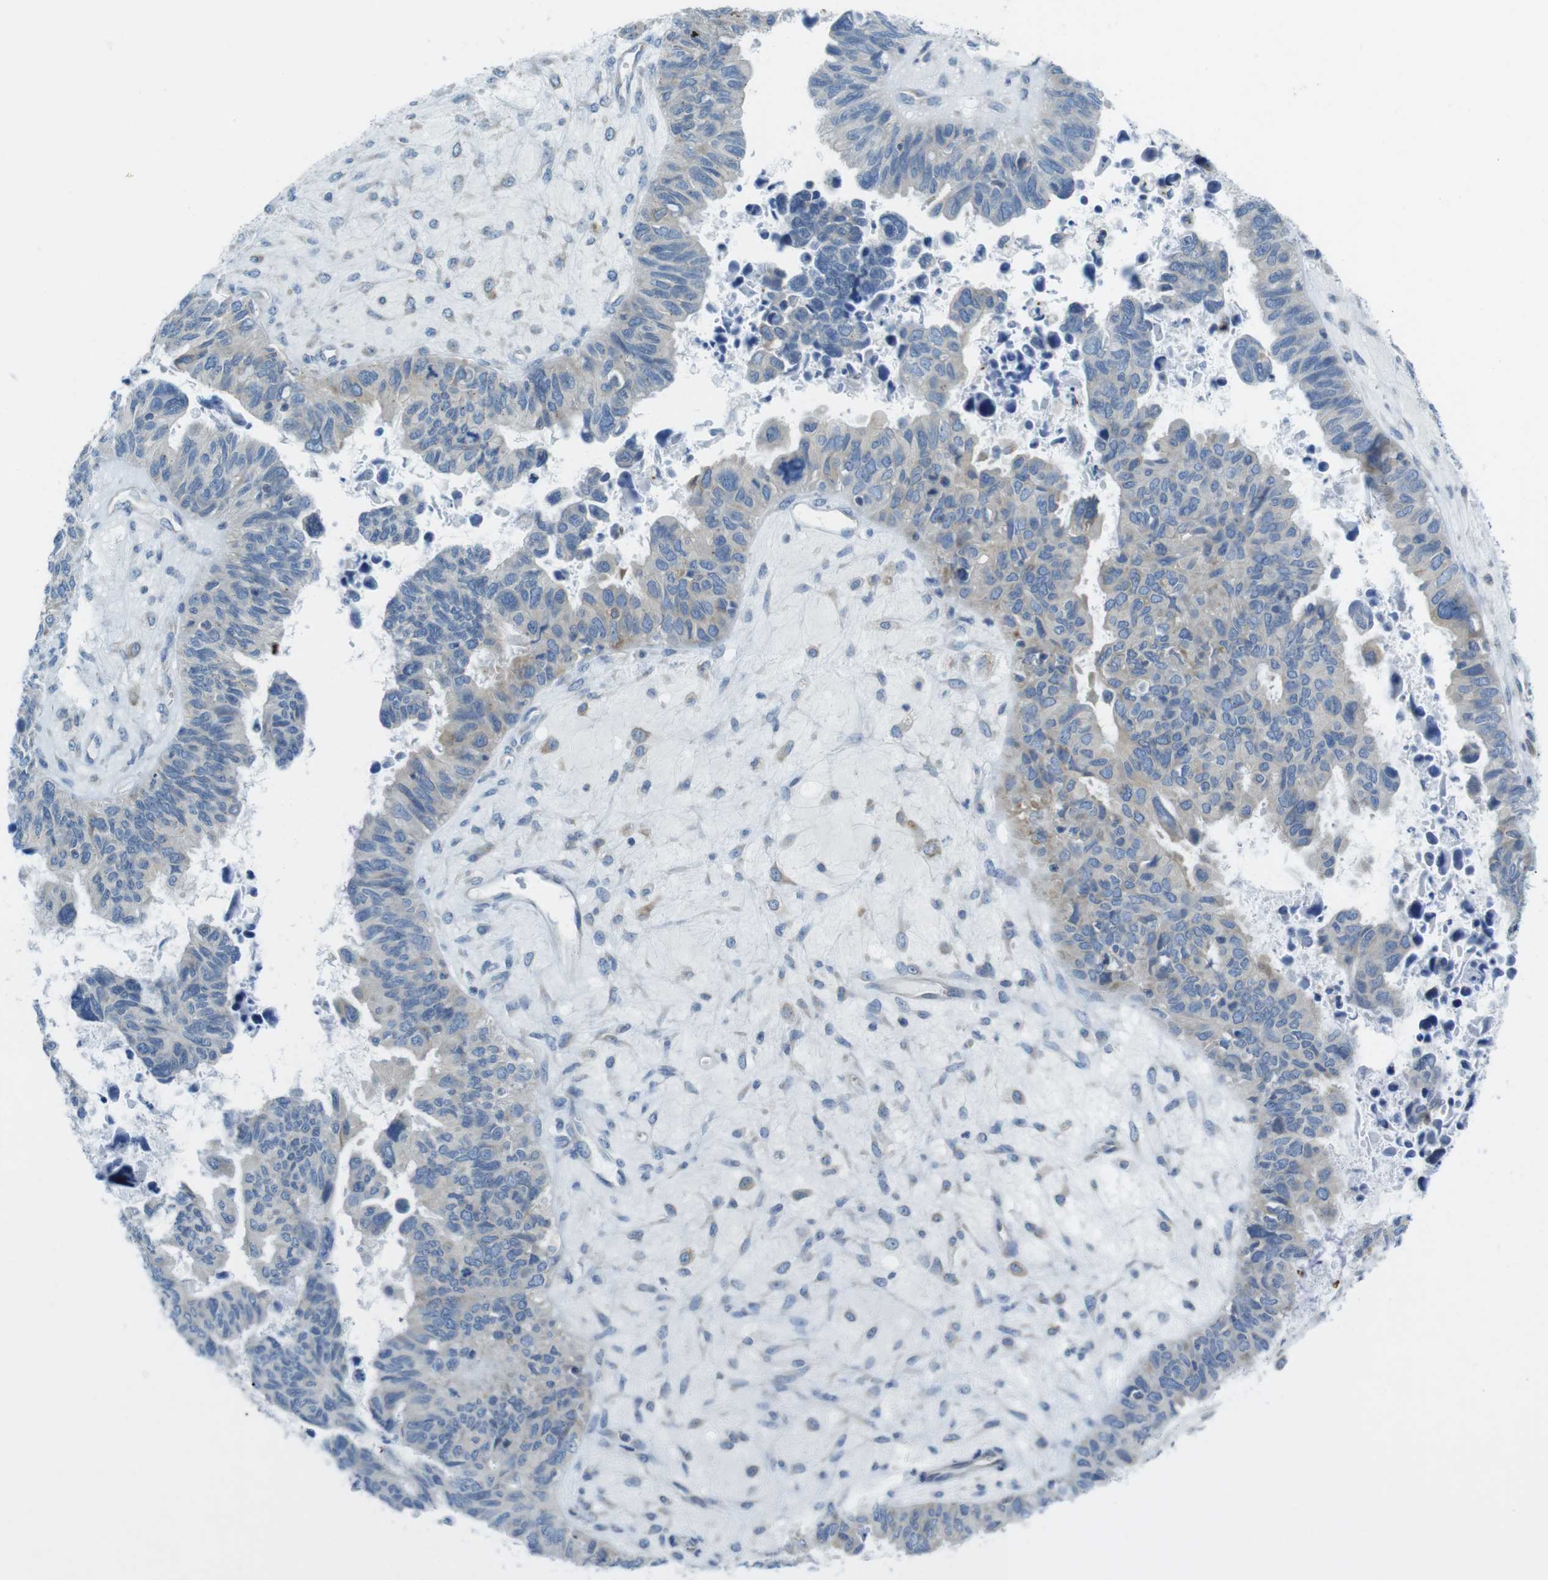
{"staining": {"intensity": "negative", "quantity": "none", "location": "none"}, "tissue": "ovarian cancer", "cell_type": "Tumor cells", "image_type": "cancer", "snomed": [{"axis": "morphology", "description": "Cystadenocarcinoma, serous, NOS"}, {"axis": "topography", "description": "Ovary"}], "caption": "Ovarian serous cystadenocarcinoma stained for a protein using immunohistochemistry (IHC) displays no expression tumor cells.", "gene": "CLPTM1L", "patient": {"sex": "female", "age": 79}}